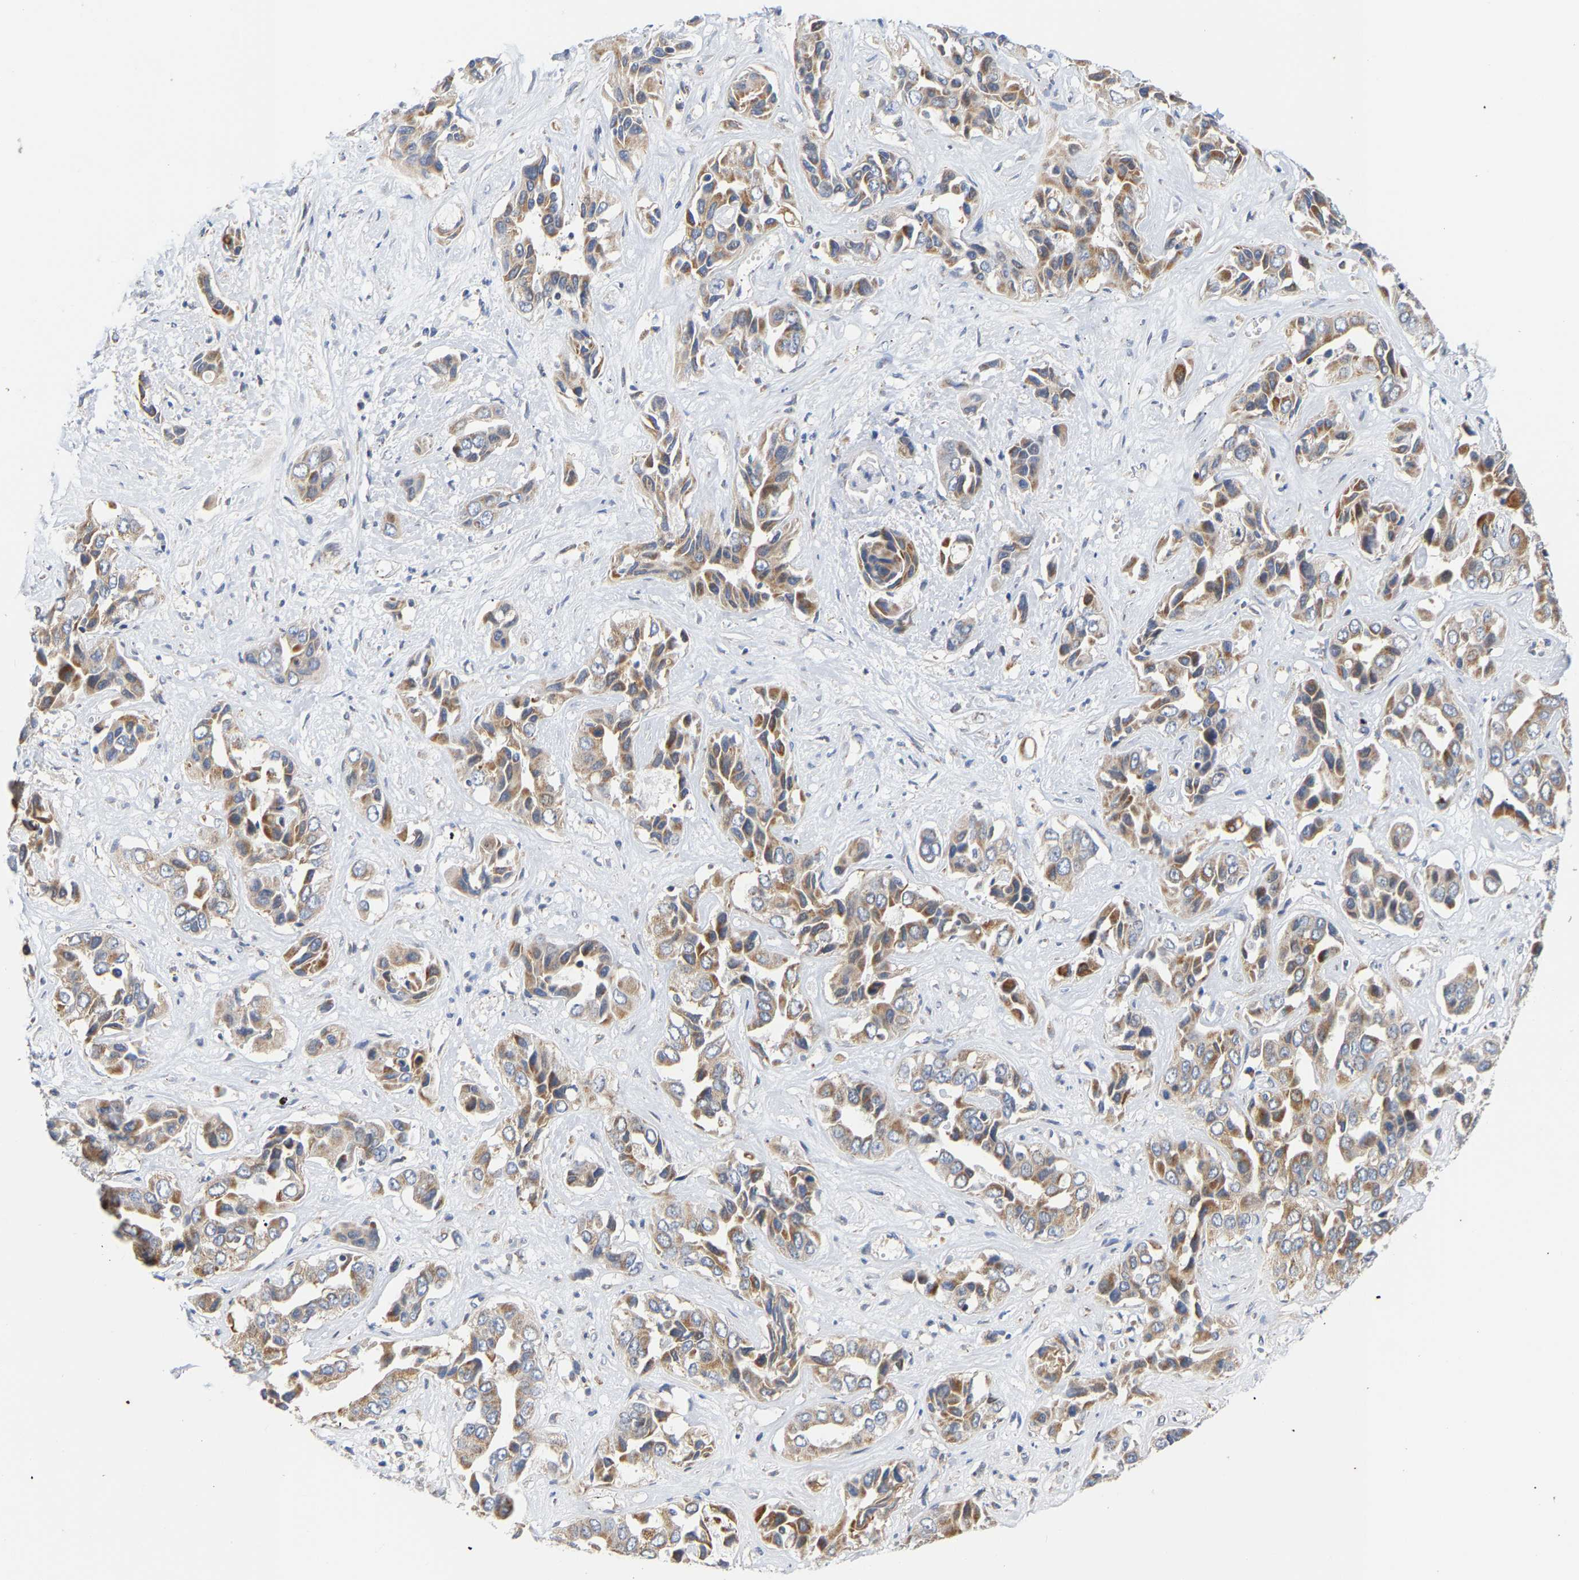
{"staining": {"intensity": "moderate", "quantity": ">75%", "location": "cytoplasmic/membranous"}, "tissue": "liver cancer", "cell_type": "Tumor cells", "image_type": "cancer", "snomed": [{"axis": "morphology", "description": "Cholangiocarcinoma"}, {"axis": "topography", "description": "Liver"}], "caption": "The histopathology image demonstrates immunohistochemical staining of liver cancer (cholangiocarcinoma). There is moderate cytoplasmic/membranous staining is seen in about >75% of tumor cells. (DAB (3,3'-diaminobenzidine) IHC, brown staining for protein, blue staining for nuclei).", "gene": "PCNT", "patient": {"sex": "female", "age": 52}}